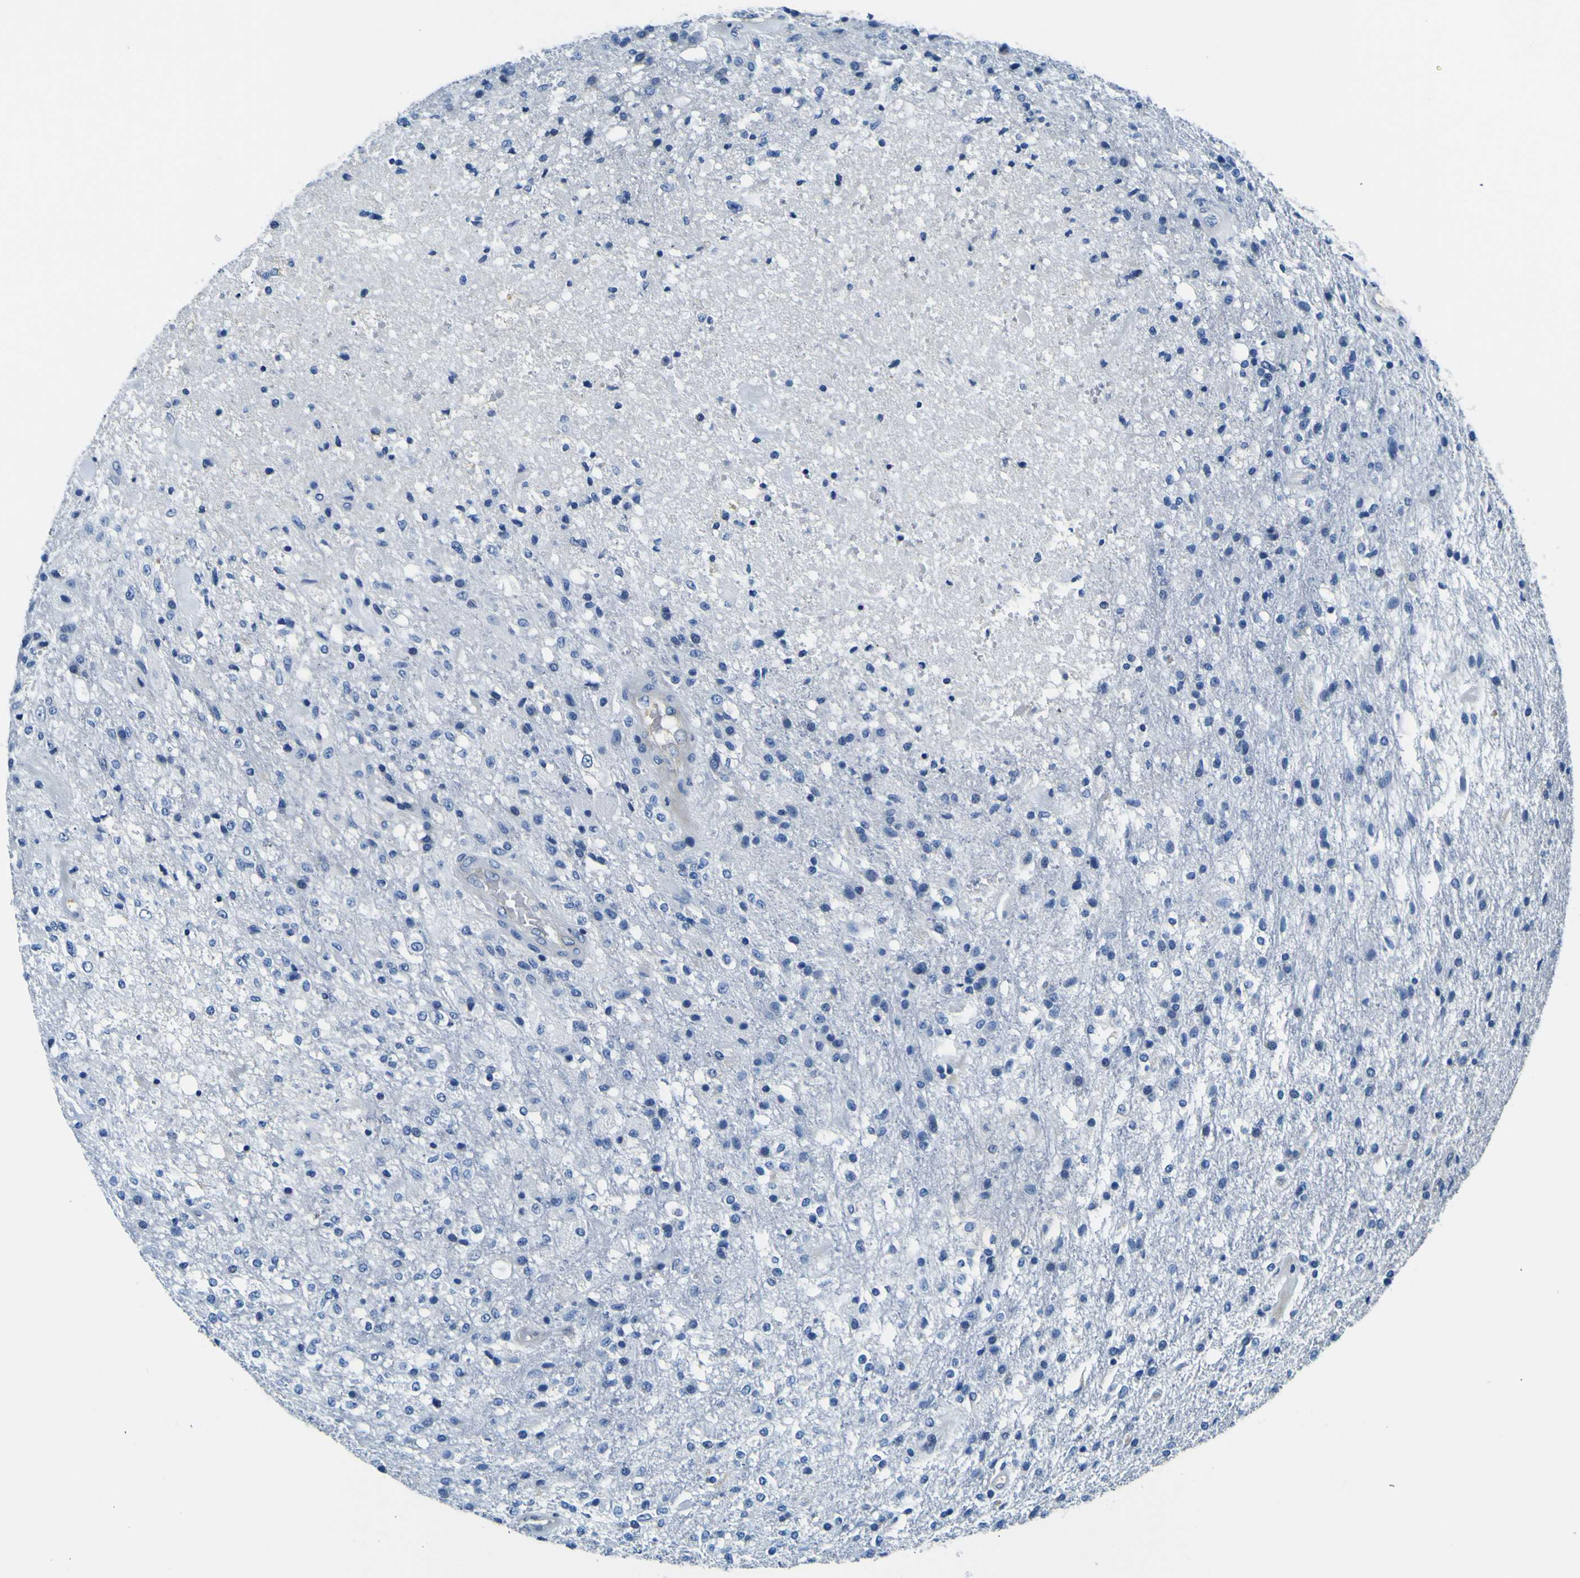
{"staining": {"intensity": "negative", "quantity": "none", "location": "none"}, "tissue": "glioma", "cell_type": "Tumor cells", "image_type": "cancer", "snomed": [{"axis": "morphology", "description": "Normal tissue, NOS"}, {"axis": "morphology", "description": "Glioma, malignant, High grade"}, {"axis": "topography", "description": "Cerebral cortex"}], "caption": "This is an IHC image of human glioma. There is no positivity in tumor cells.", "gene": "ADGRA2", "patient": {"sex": "male", "age": 77}}